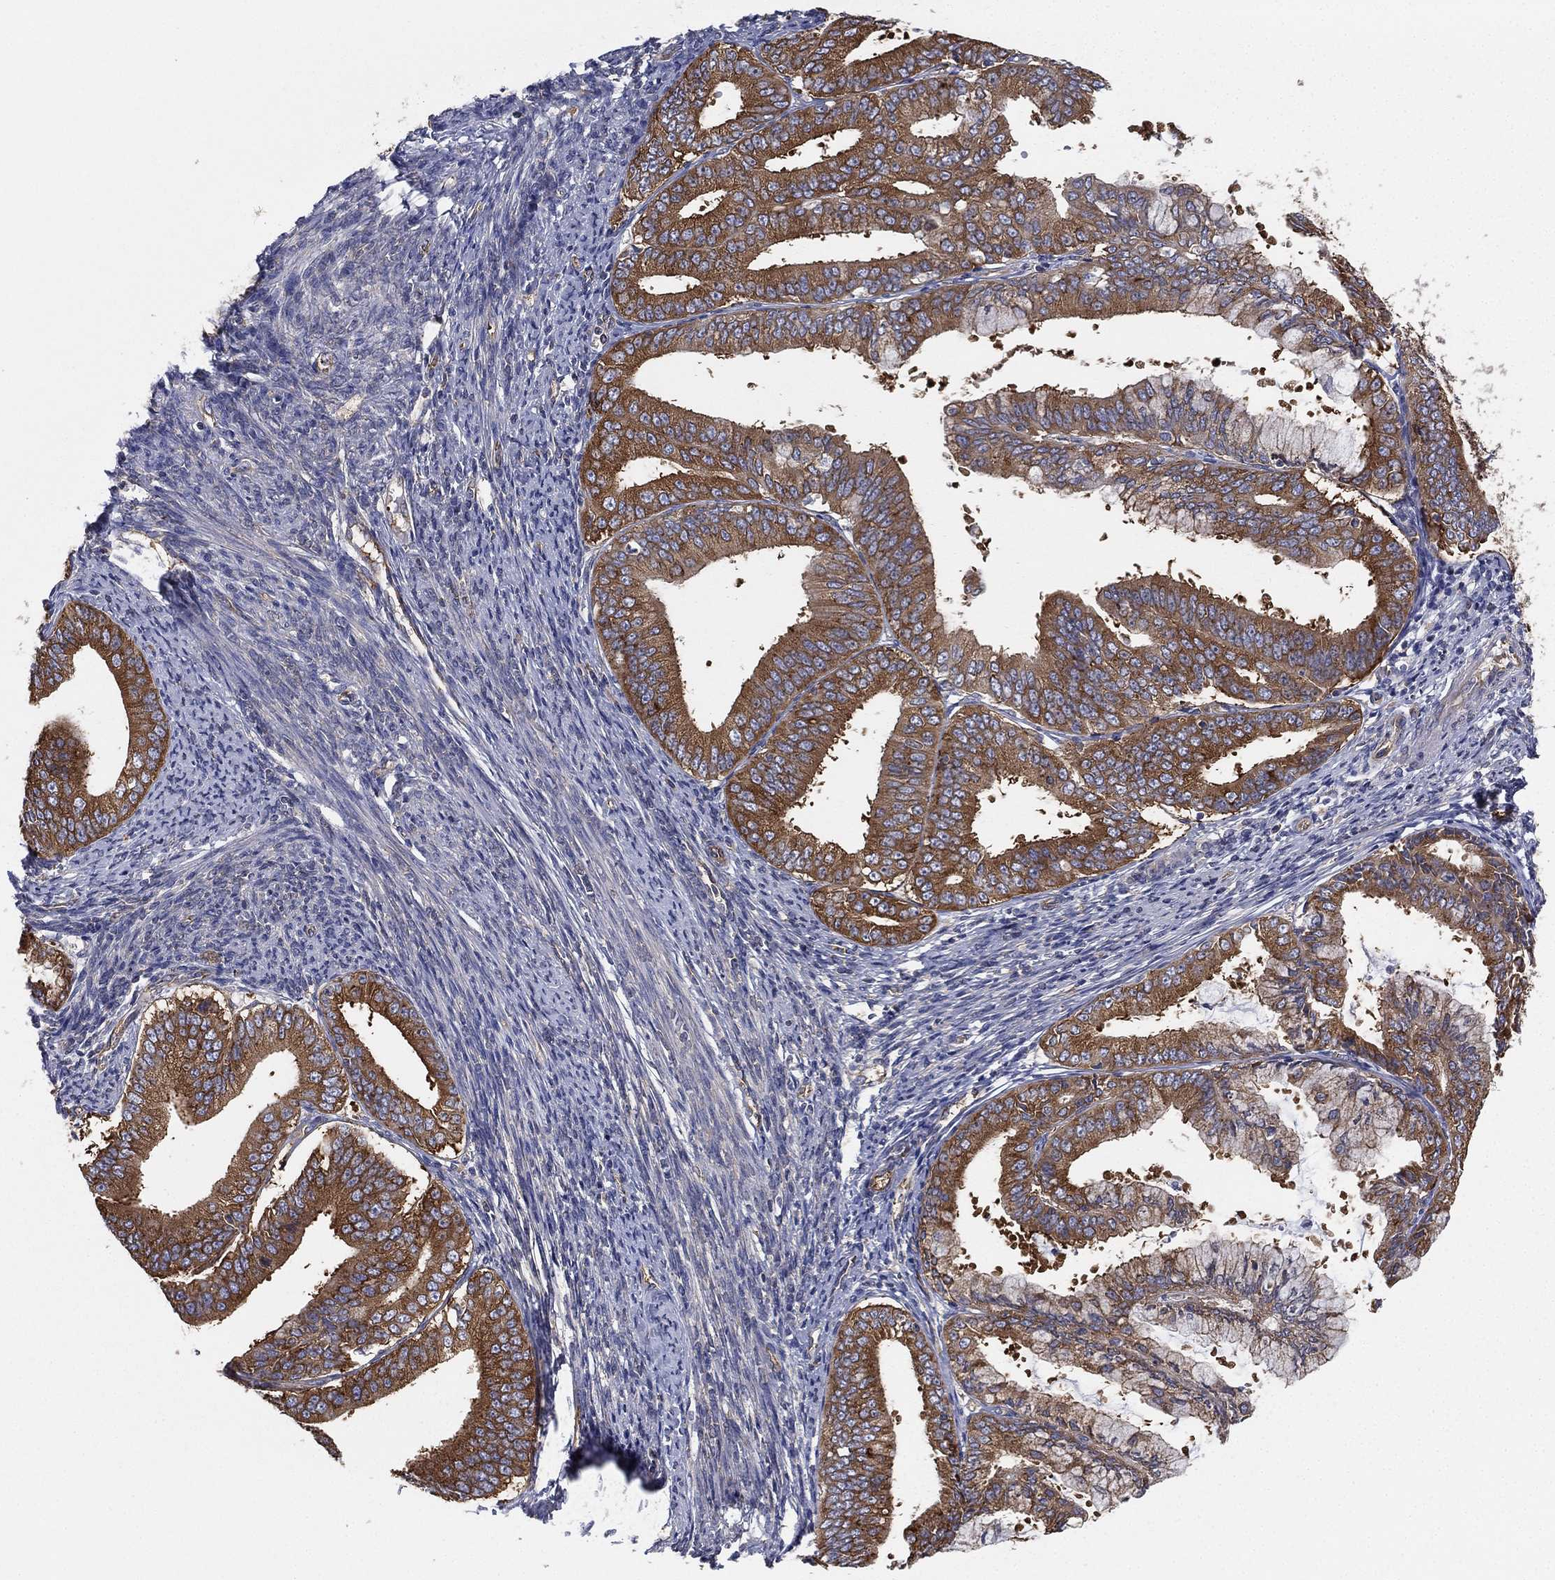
{"staining": {"intensity": "strong", "quantity": ">75%", "location": "cytoplasmic/membranous"}, "tissue": "endometrial cancer", "cell_type": "Tumor cells", "image_type": "cancer", "snomed": [{"axis": "morphology", "description": "Adenocarcinoma, NOS"}, {"axis": "topography", "description": "Endometrium"}], "caption": "Protein staining of adenocarcinoma (endometrial) tissue shows strong cytoplasmic/membranous staining in about >75% of tumor cells.", "gene": "FARSA", "patient": {"sex": "female", "age": 63}}